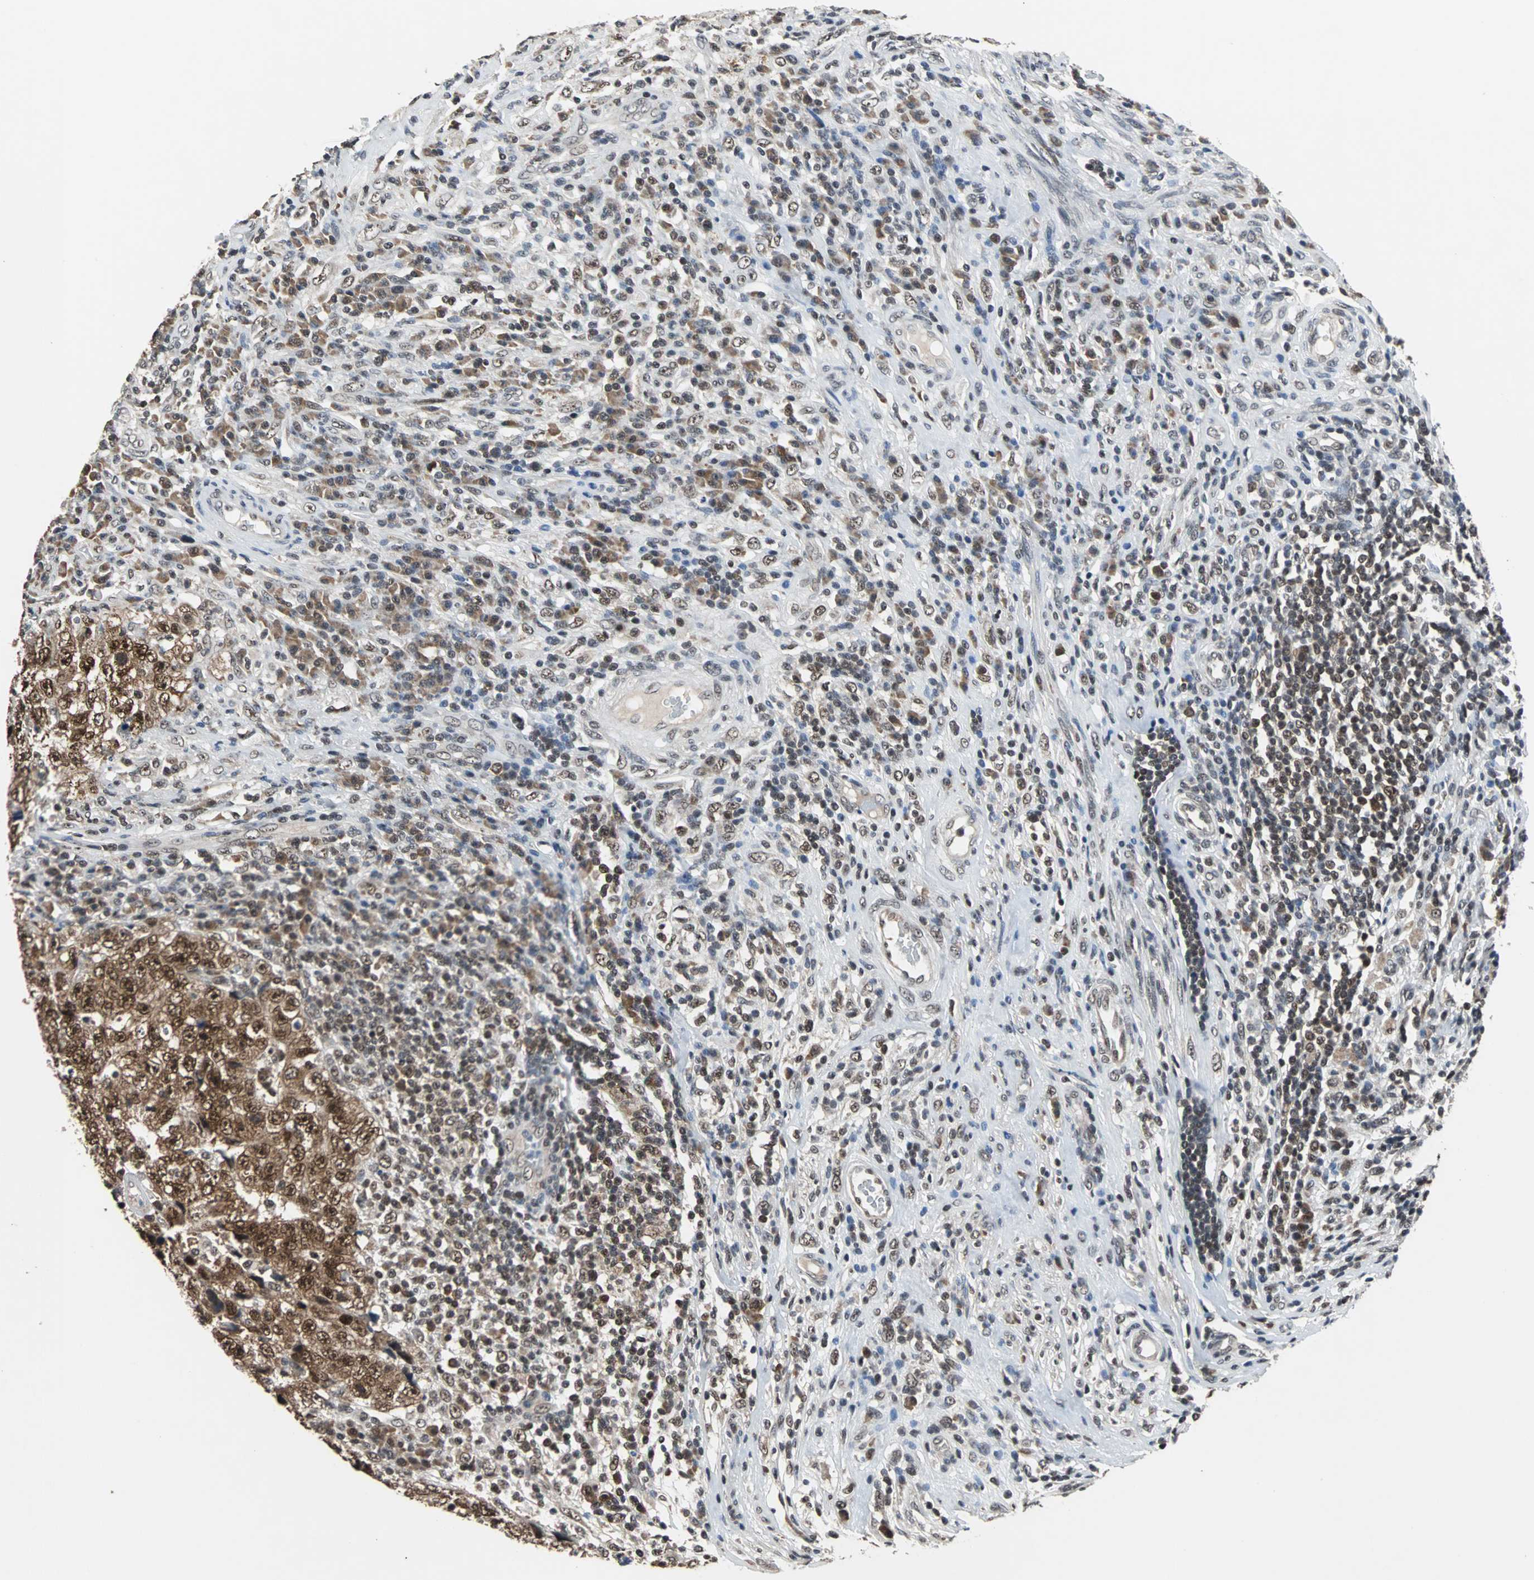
{"staining": {"intensity": "strong", "quantity": ">75%", "location": "cytoplasmic/membranous,nuclear"}, "tissue": "testis cancer", "cell_type": "Tumor cells", "image_type": "cancer", "snomed": [{"axis": "morphology", "description": "Necrosis, NOS"}, {"axis": "morphology", "description": "Carcinoma, Embryonal, NOS"}, {"axis": "topography", "description": "Testis"}], "caption": "Approximately >75% of tumor cells in testis cancer demonstrate strong cytoplasmic/membranous and nuclear protein staining as visualized by brown immunohistochemical staining.", "gene": "USP28", "patient": {"sex": "male", "age": 19}}